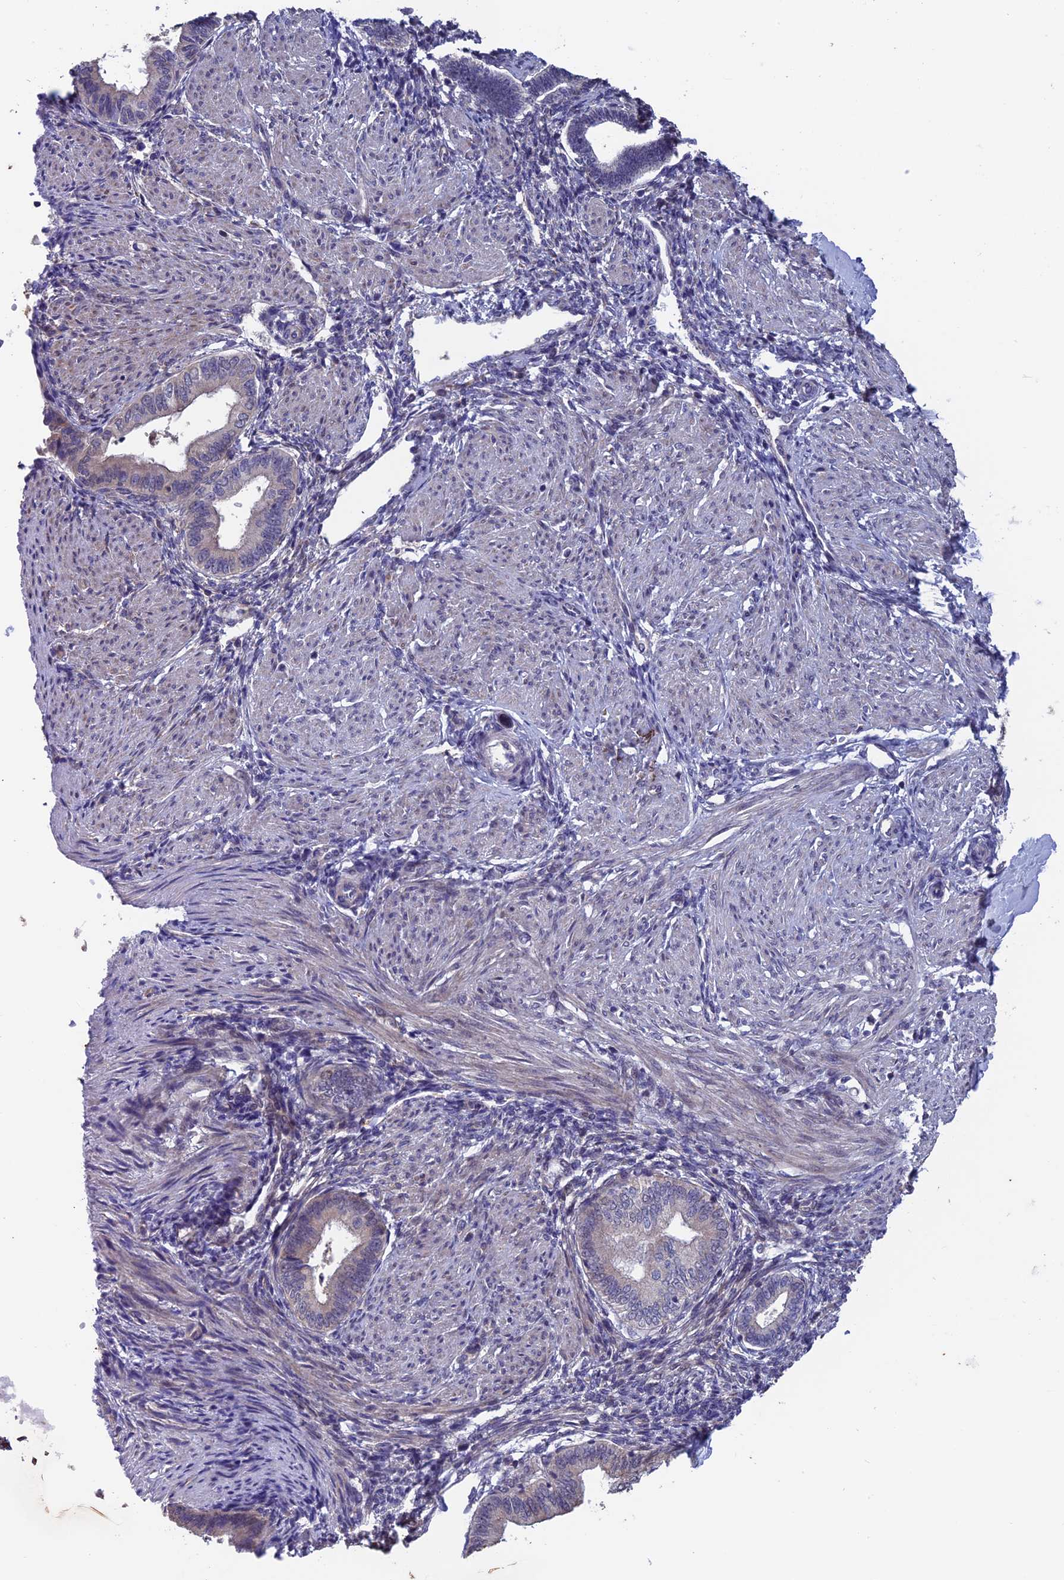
{"staining": {"intensity": "negative", "quantity": "none", "location": "none"}, "tissue": "endometrium", "cell_type": "Cells in endometrial stroma", "image_type": "normal", "snomed": [{"axis": "morphology", "description": "Normal tissue, NOS"}, {"axis": "topography", "description": "Endometrium"}], "caption": "Image shows no protein positivity in cells in endometrial stroma of normal endometrium.", "gene": "MAST2", "patient": {"sex": "female", "age": 53}}